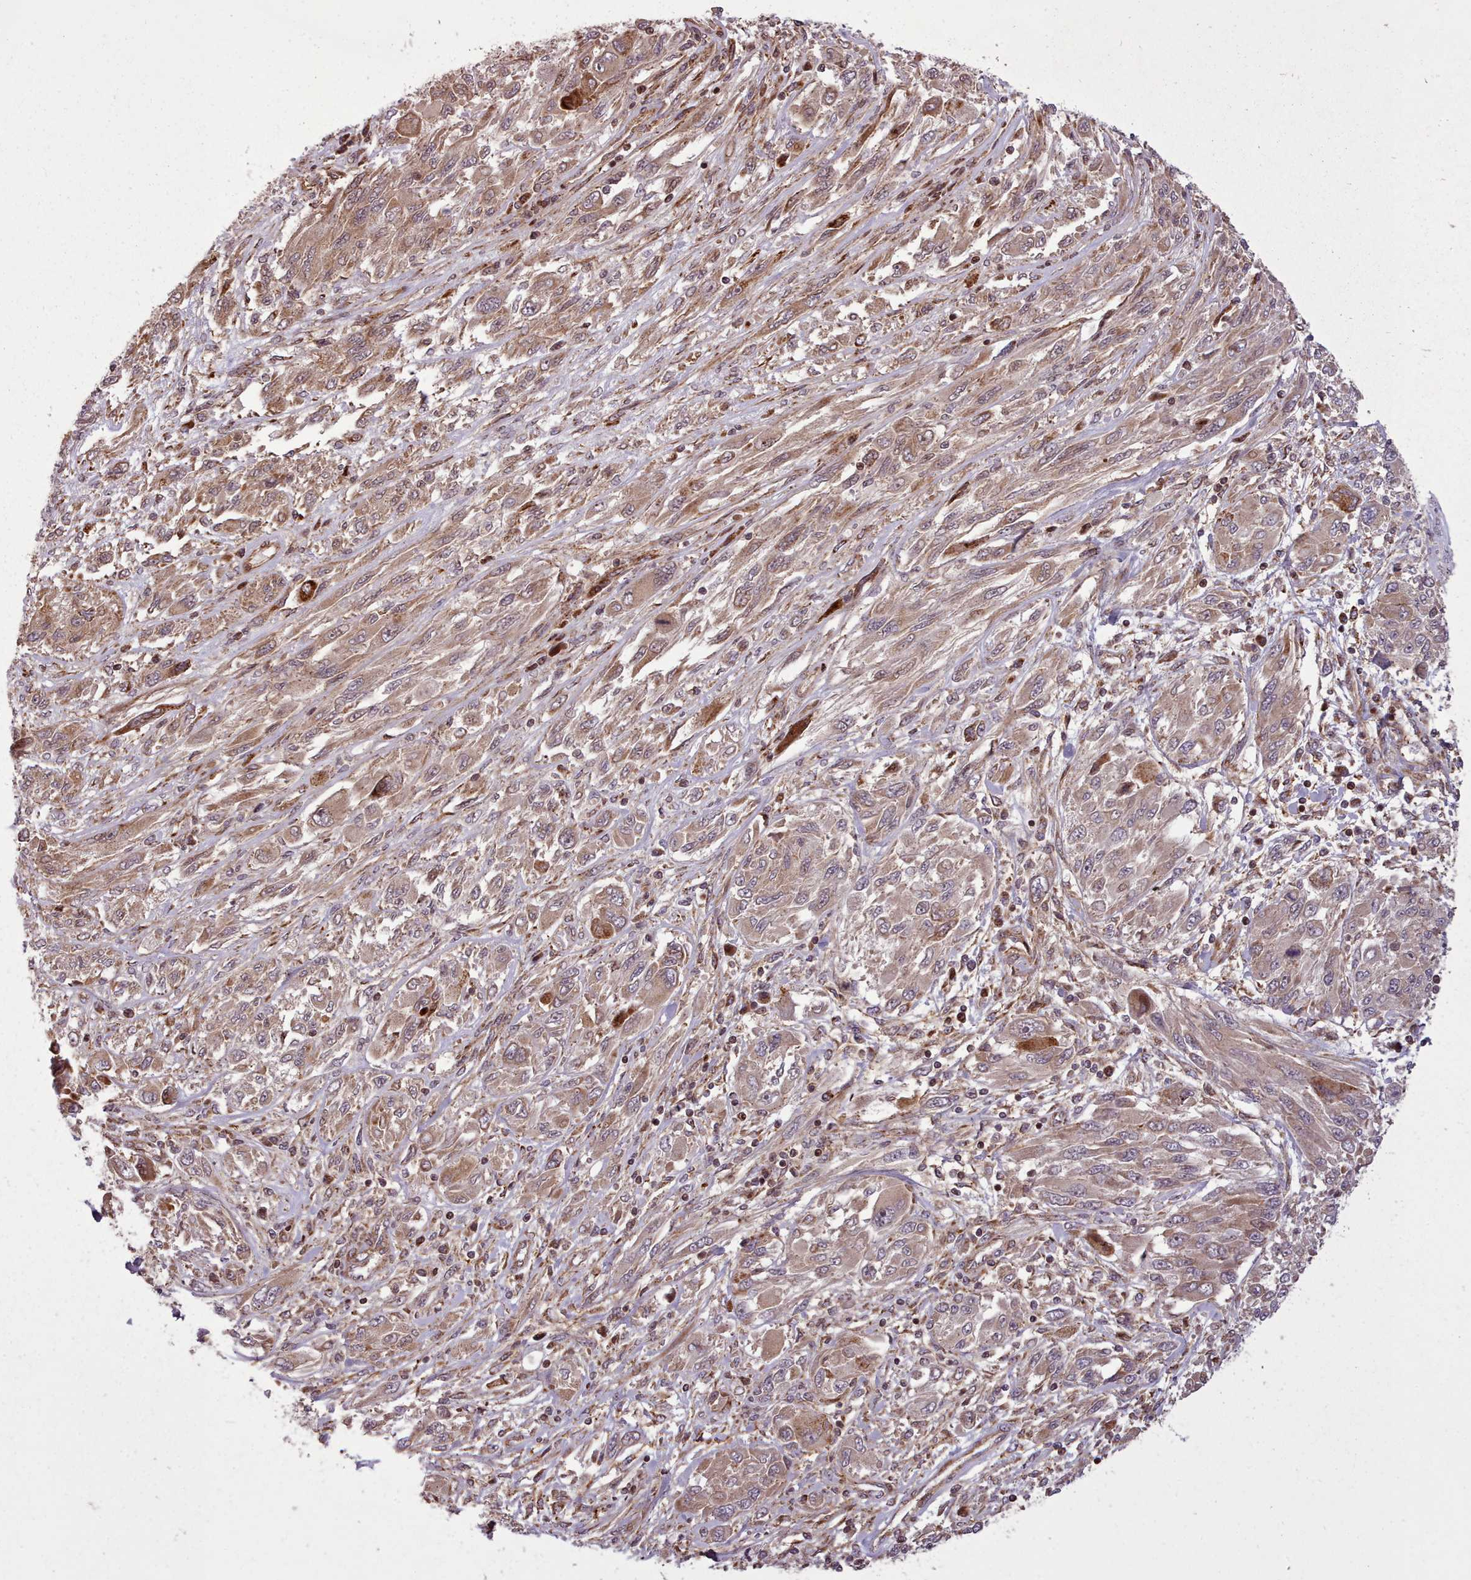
{"staining": {"intensity": "moderate", "quantity": ">75%", "location": "cytoplasmic/membranous"}, "tissue": "melanoma", "cell_type": "Tumor cells", "image_type": "cancer", "snomed": [{"axis": "morphology", "description": "Malignant melanoma, NOS"}, {"axis": "topography", "description": "Skin"}], "caption": "Immunohistochemical staining of melanoma demonstrates medium levels of moderate cytoplasmic/membranous protein positivity in approximately >75% of tumor cells. The protein is shown in brown color, while the nuclei are stained blue.", "gene": "NLRP7", "patient": {"sex": "female", "age": 91}}